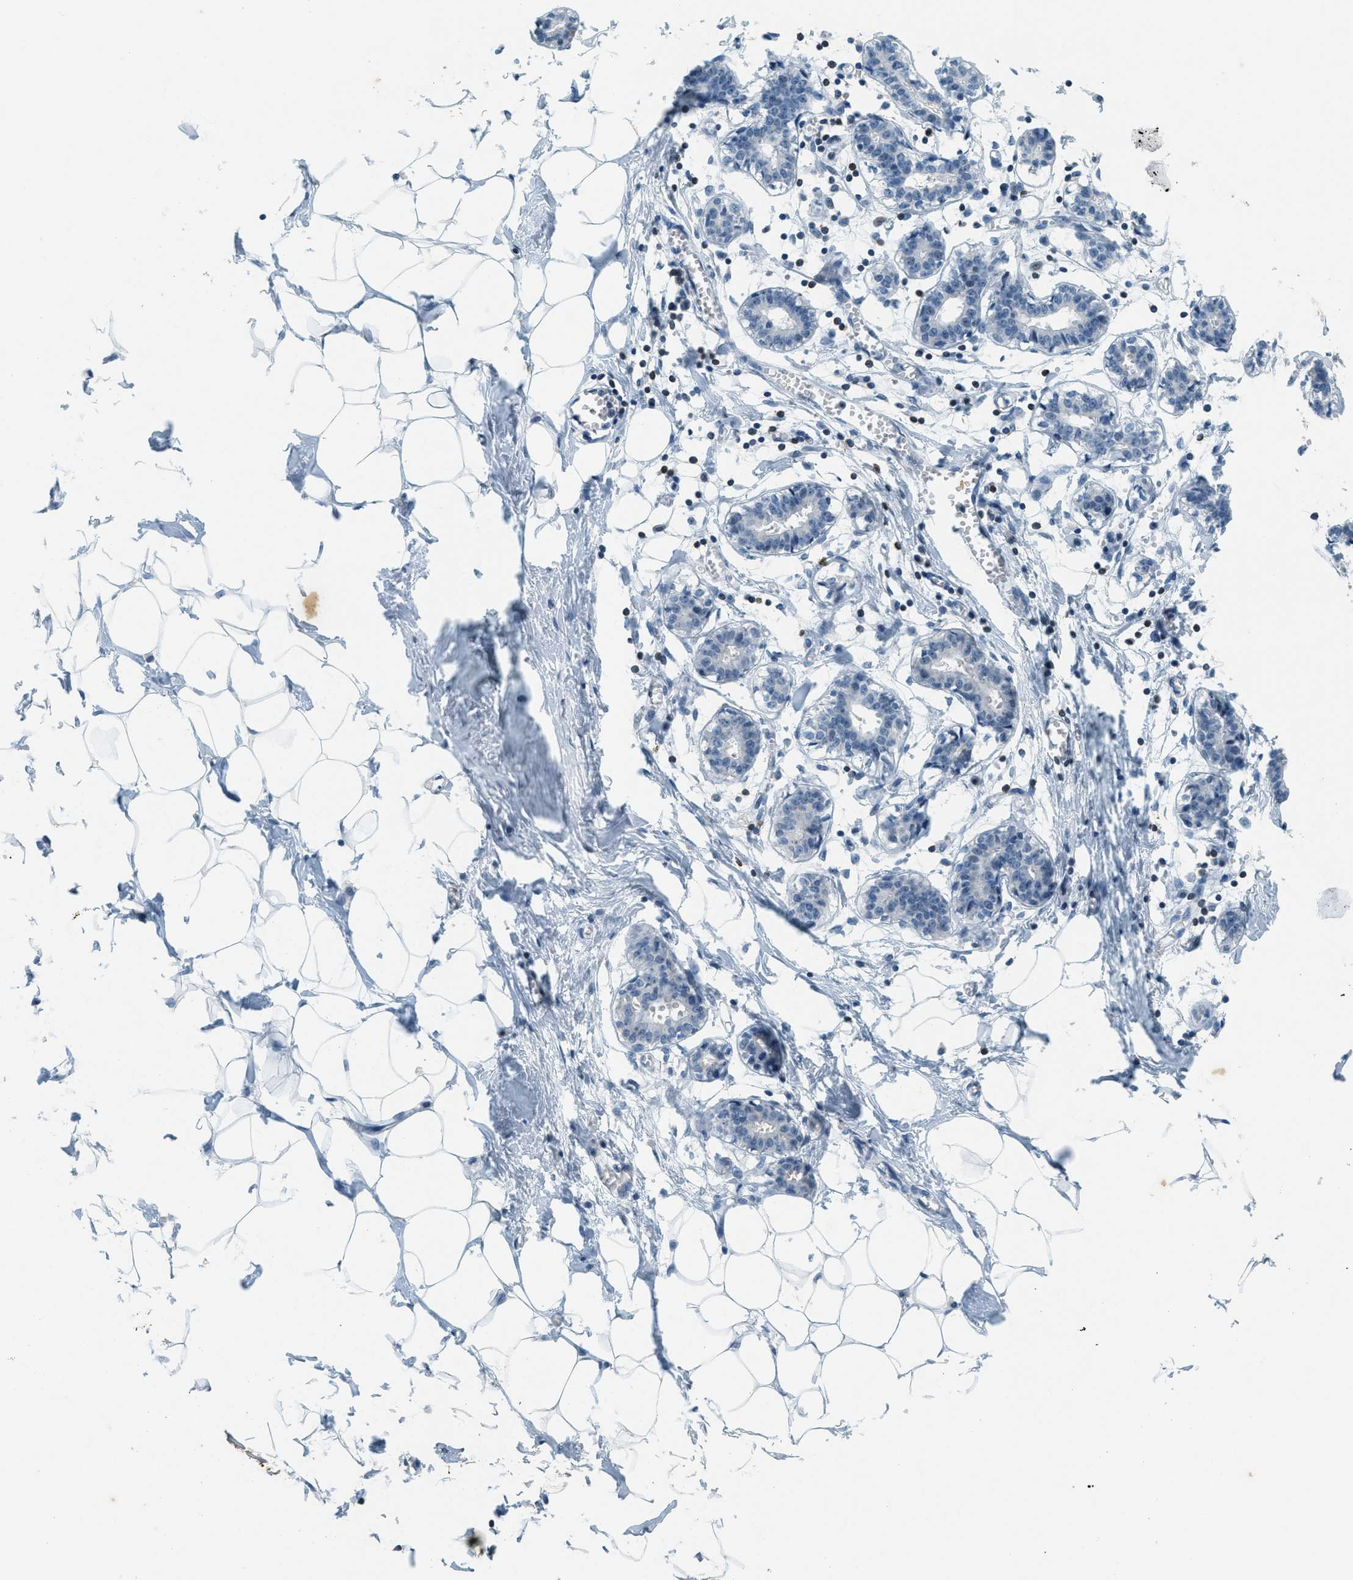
{"staining": {"intensity": "negative", "quantity": "none", "location": "none"}, "tissue": "breast", "cell_type": "Adipocytes", "image_type": "normal", "snomed": [{"axis": "morphology", "description": "Normal tissue, NOS"}, {"axis": "topography", "description": "Breast"}], "caption": "This is an immunohistochemistry (IHC) histopathology image of unremarkable human breast. There is no positivity in adipocytes.", "gene": "FYN", "patient": {"sex": "female", "age": 27}}